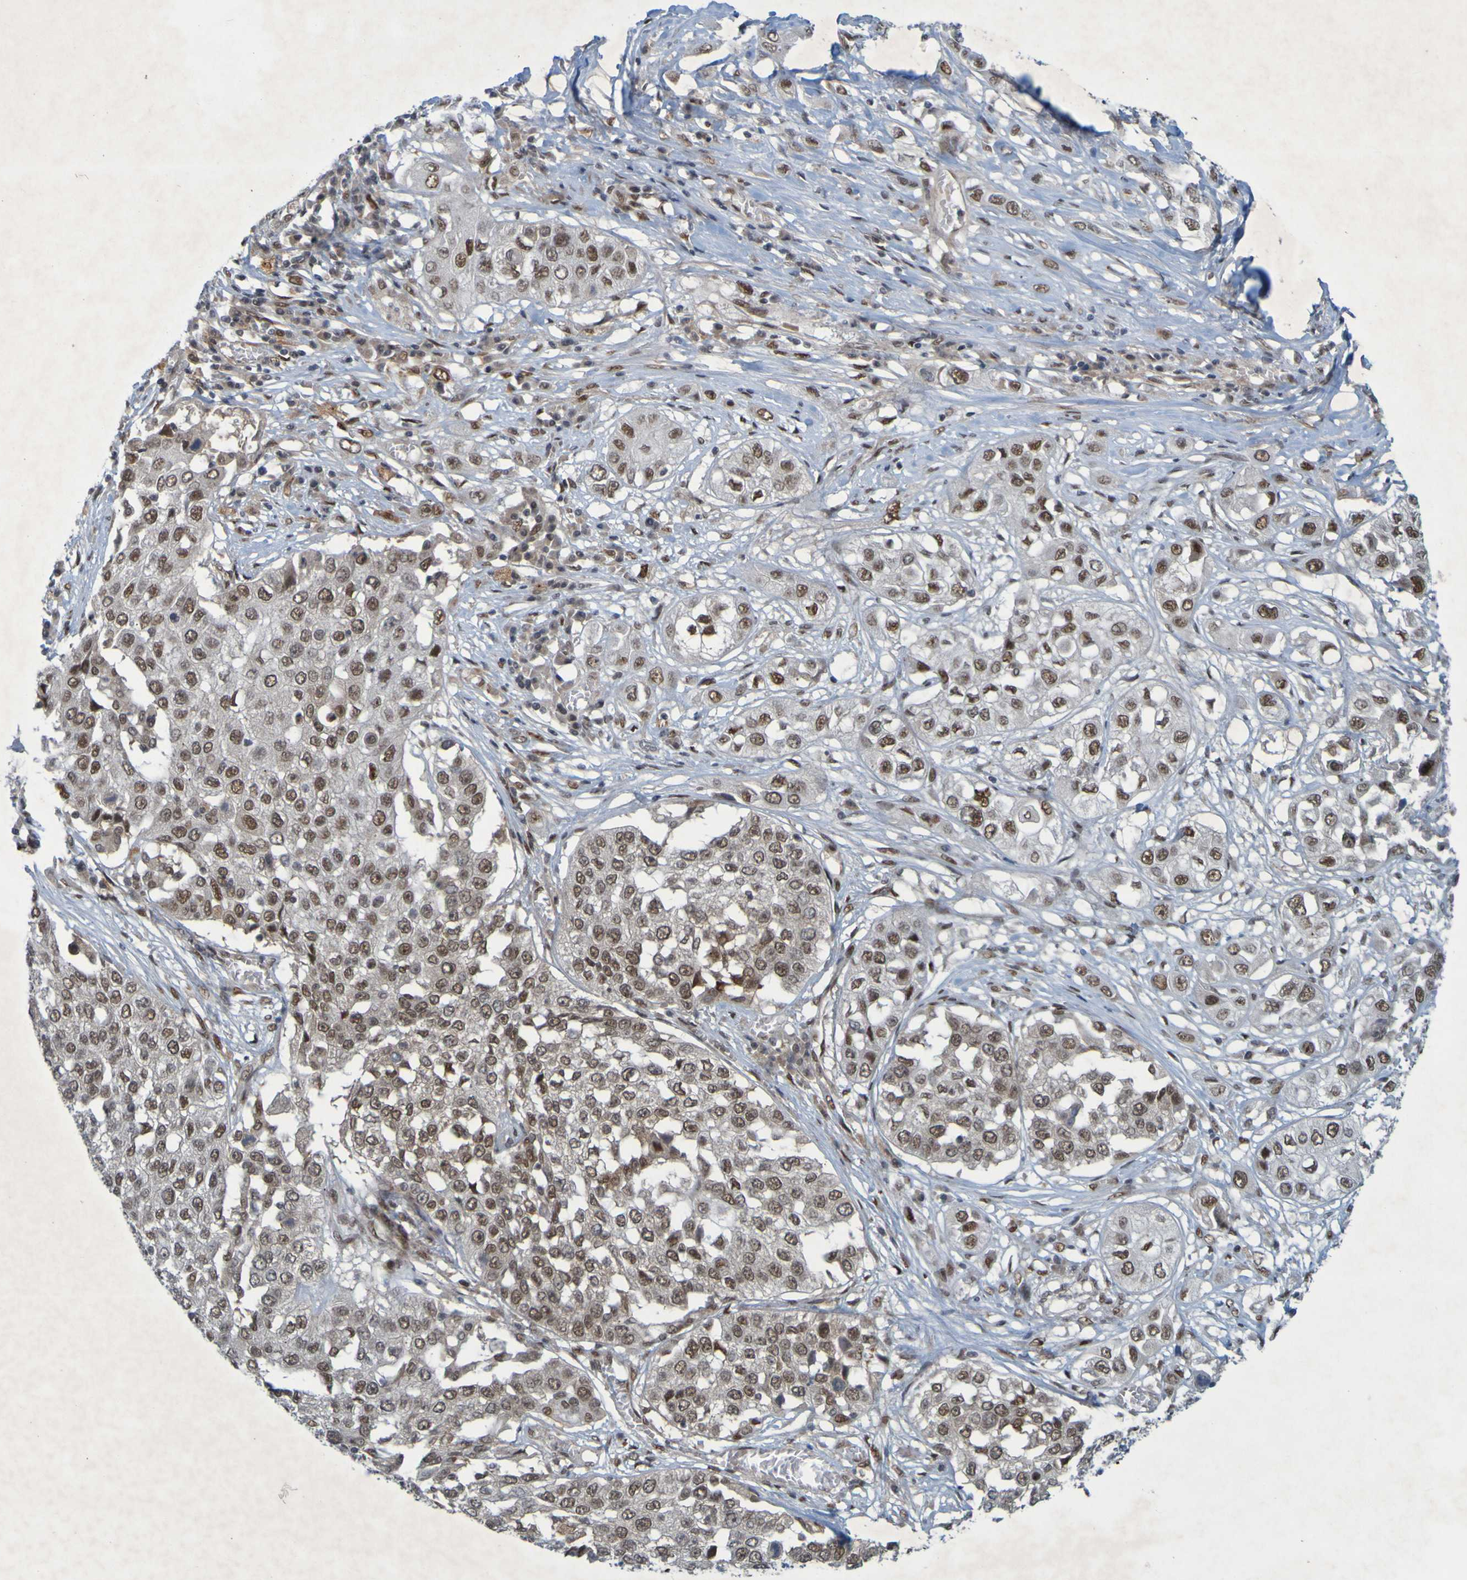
{"staining": {"intensity": "moderate", "quantity": ">75%", "location": "nuclear"}, "tissue": "lung cancer", "cell_type": "Tumor cells", "image_type": "cancer", "snomed": [{"axis": "morphology", "description": "Squamous cell carcinoma, NOS"}, {"axis": "topography", "description": "Lung"}], "caption": "Moderate nuclear protein staining is present in approximately >75% of tumor cells in lung cancer. (DAB IHC, brown staining for protein, blue staining for nuclei).", "gene": "MCPH1", "patient": {"sex": "male", "age": 71}}